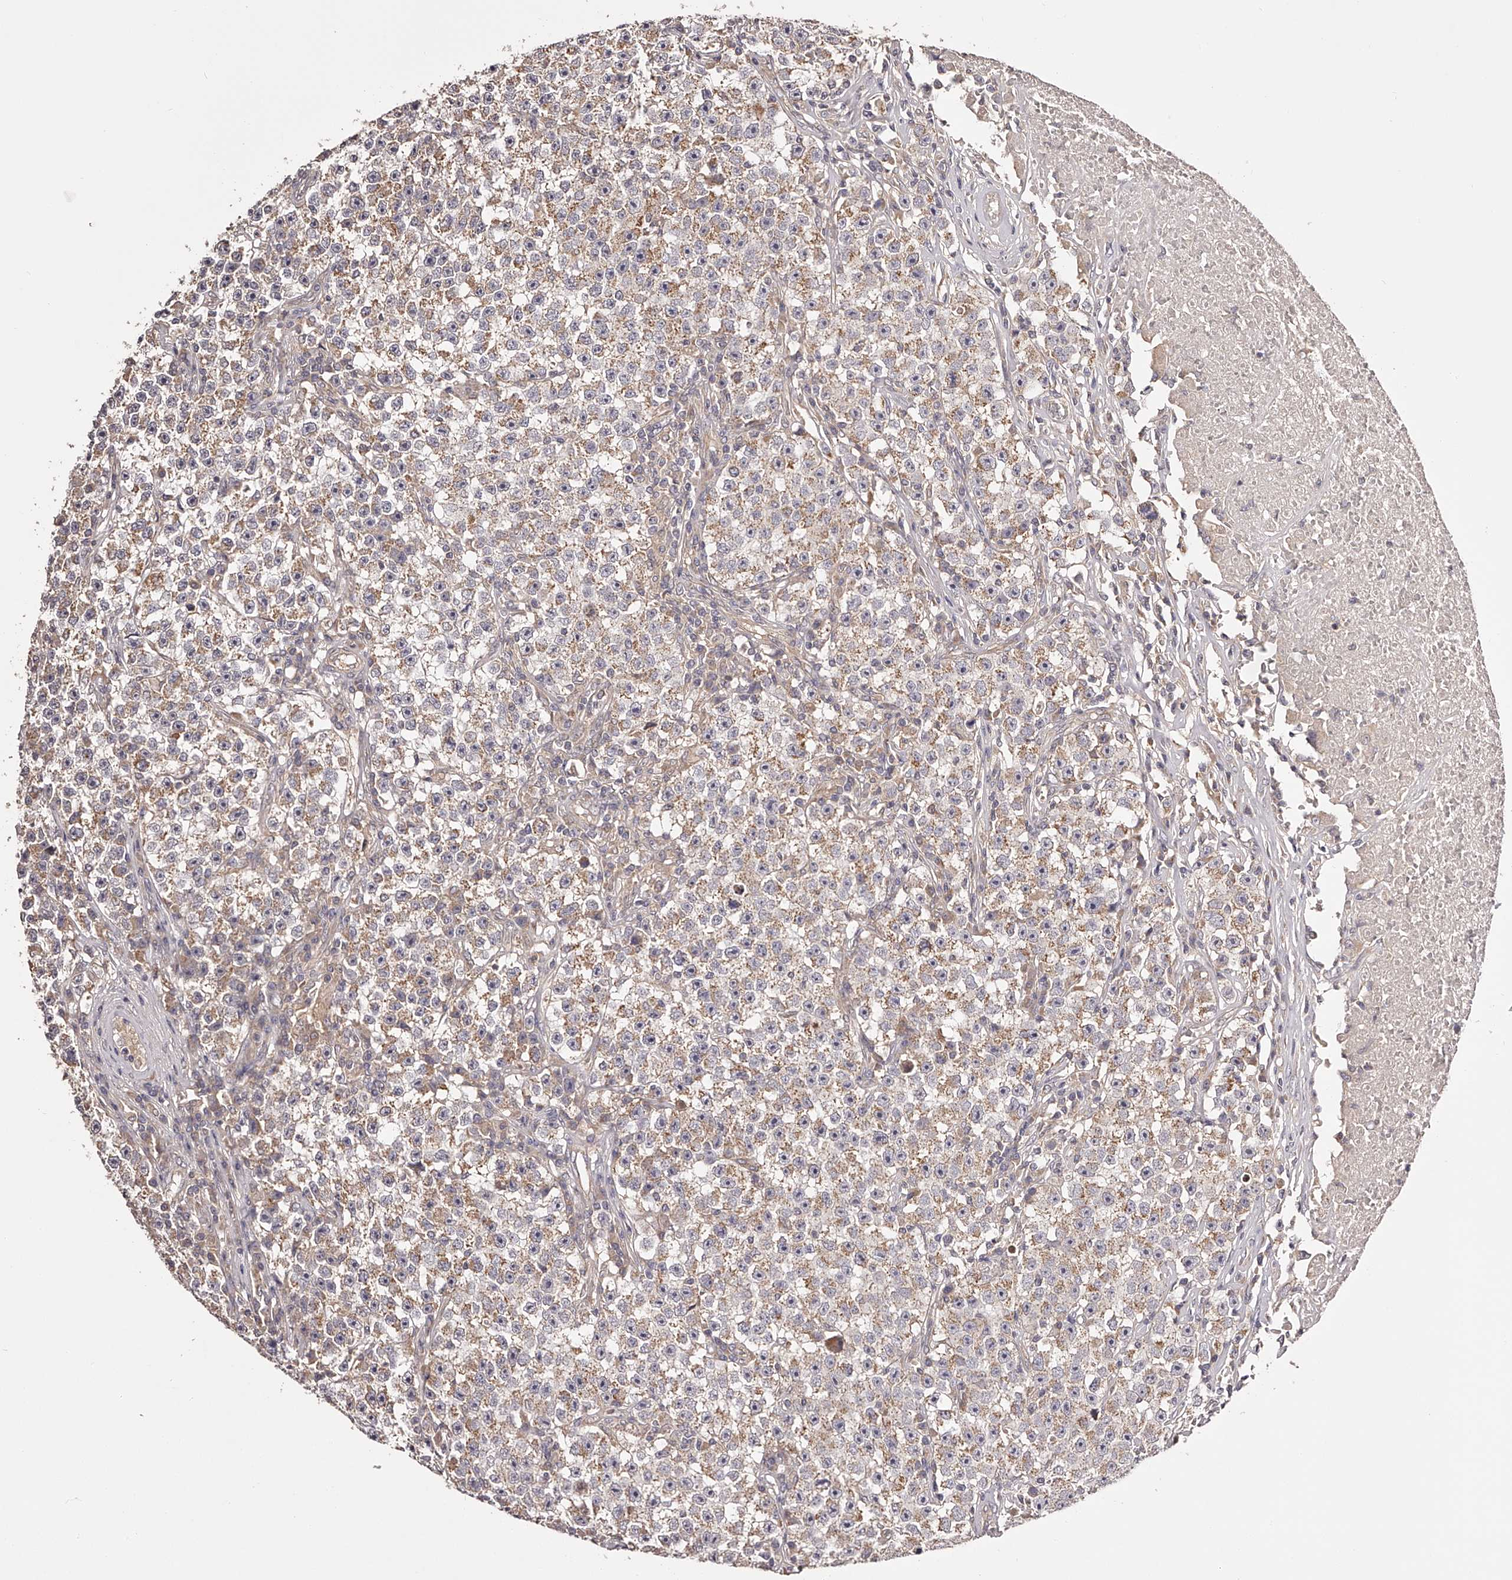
{"staining": {"intensity": "moderate", "quantity": ">75%", "location": "cytoplasmic/membranous"}, "tissue": "testis cancer", "cell_type": "Tumor cells", "image_type": "cancer", "snomed": [{"axis": "morphology", "description": "Seminoma, NOS"}, {"axis": "topography", "description": "Testis"}], "caption": "IHC (DAB) staining of human testis seminoma exhibits moderate cytoplasmic/membranous protein expression in about >75% of tumor cells.", "gene": "ODF2L", "patient": {"sex": "male", "age": 22}}